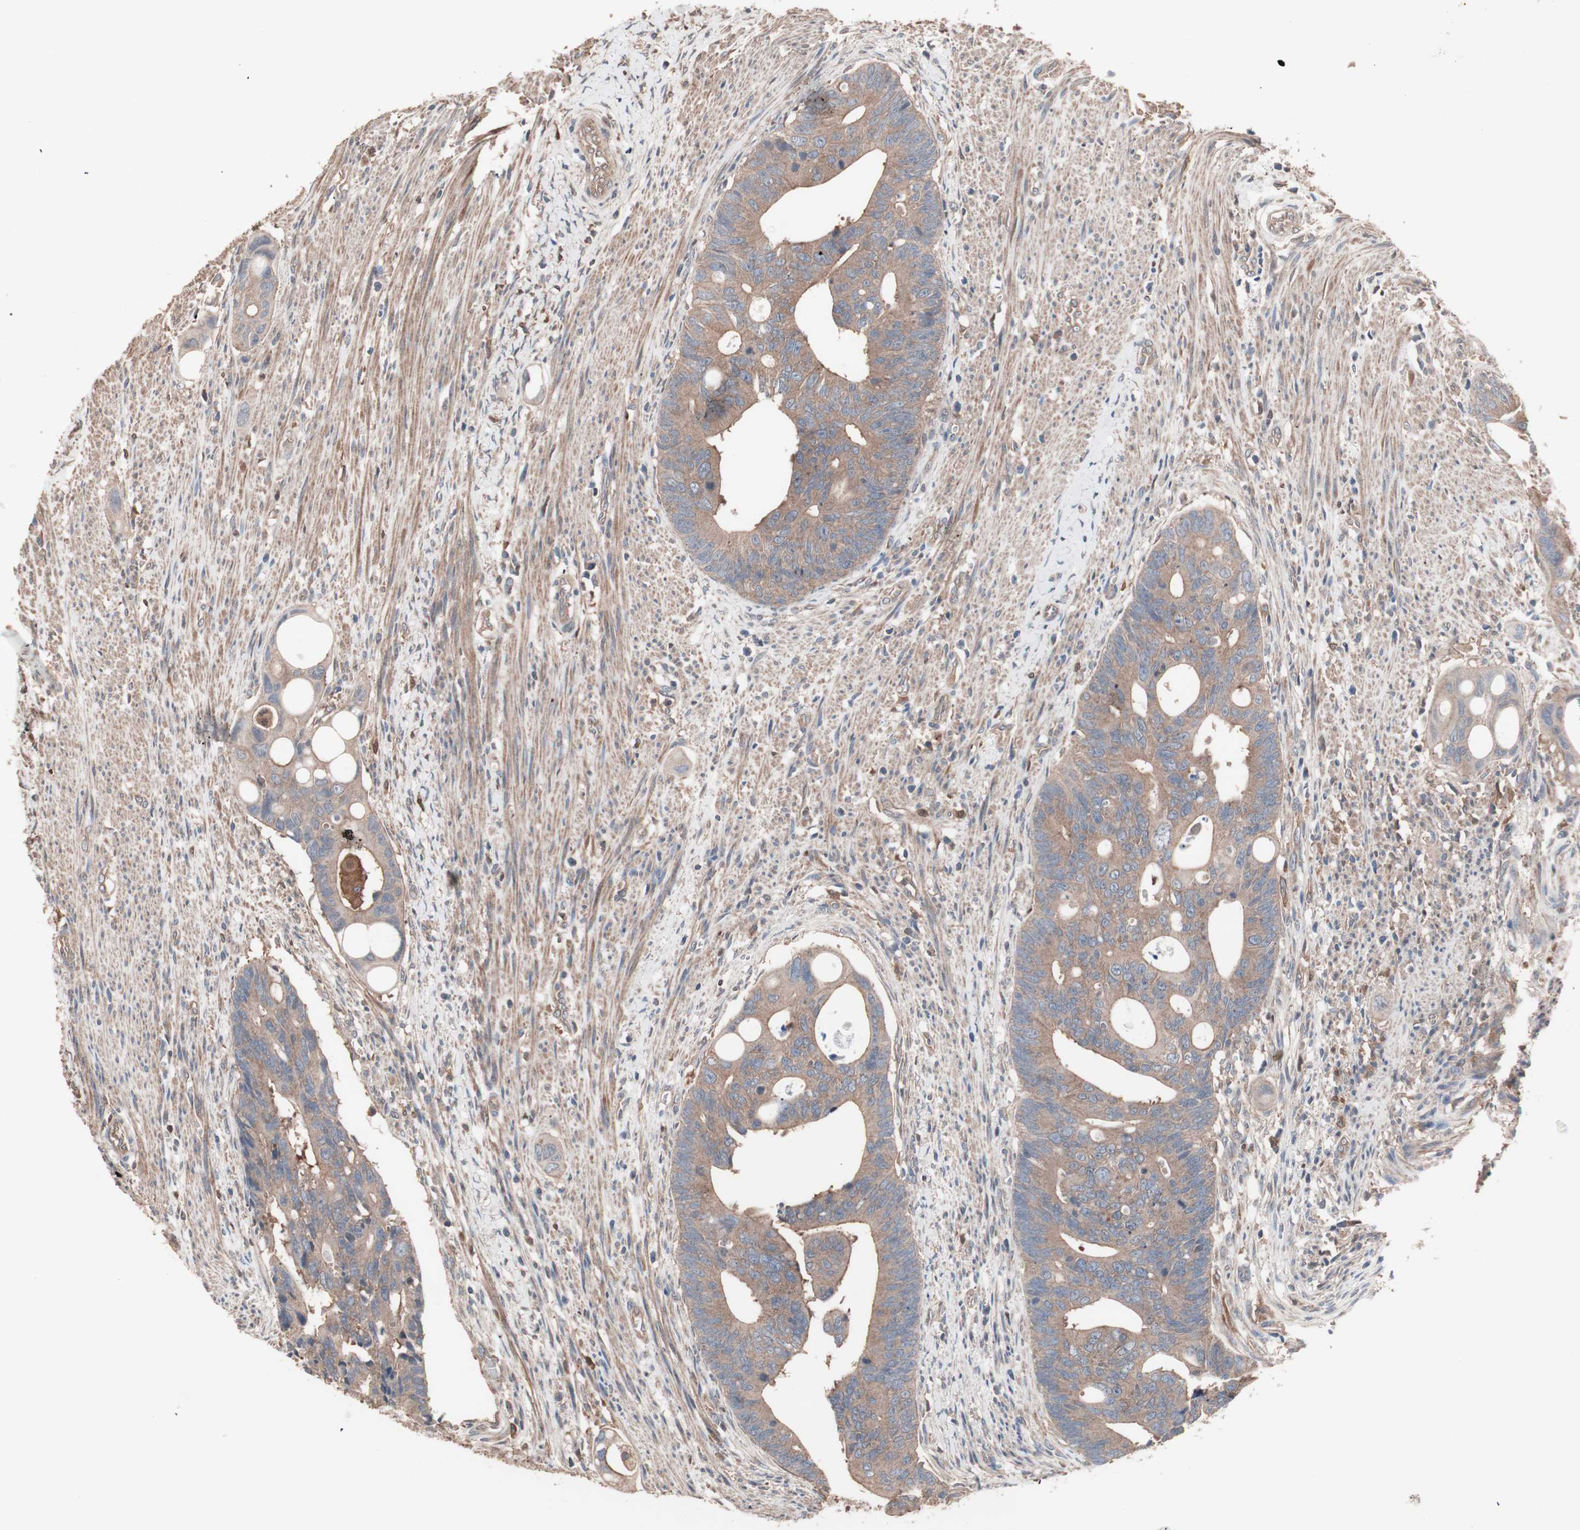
{"staining": {"intensity": "moderate", "quantity": ">75%", "location": "cytoplasmic/membranous"}, "tissue": "colorectal cancer", "cell_type": "Tumor cells", "image_type": "cancer", "snomed": [{"axis": "morphology", "description": "Adenocarcinoma, NOS"}, {"axis": "topography", "description": "Colon"}], "caption": "Moderate cytoplasmic/membranous protein positivity is present in approximately >75% of tumor cells in colorectal cancer (adenocarcinoma).", "gene": "ATG7", "patient": {"sex": "female", "age": 57}}